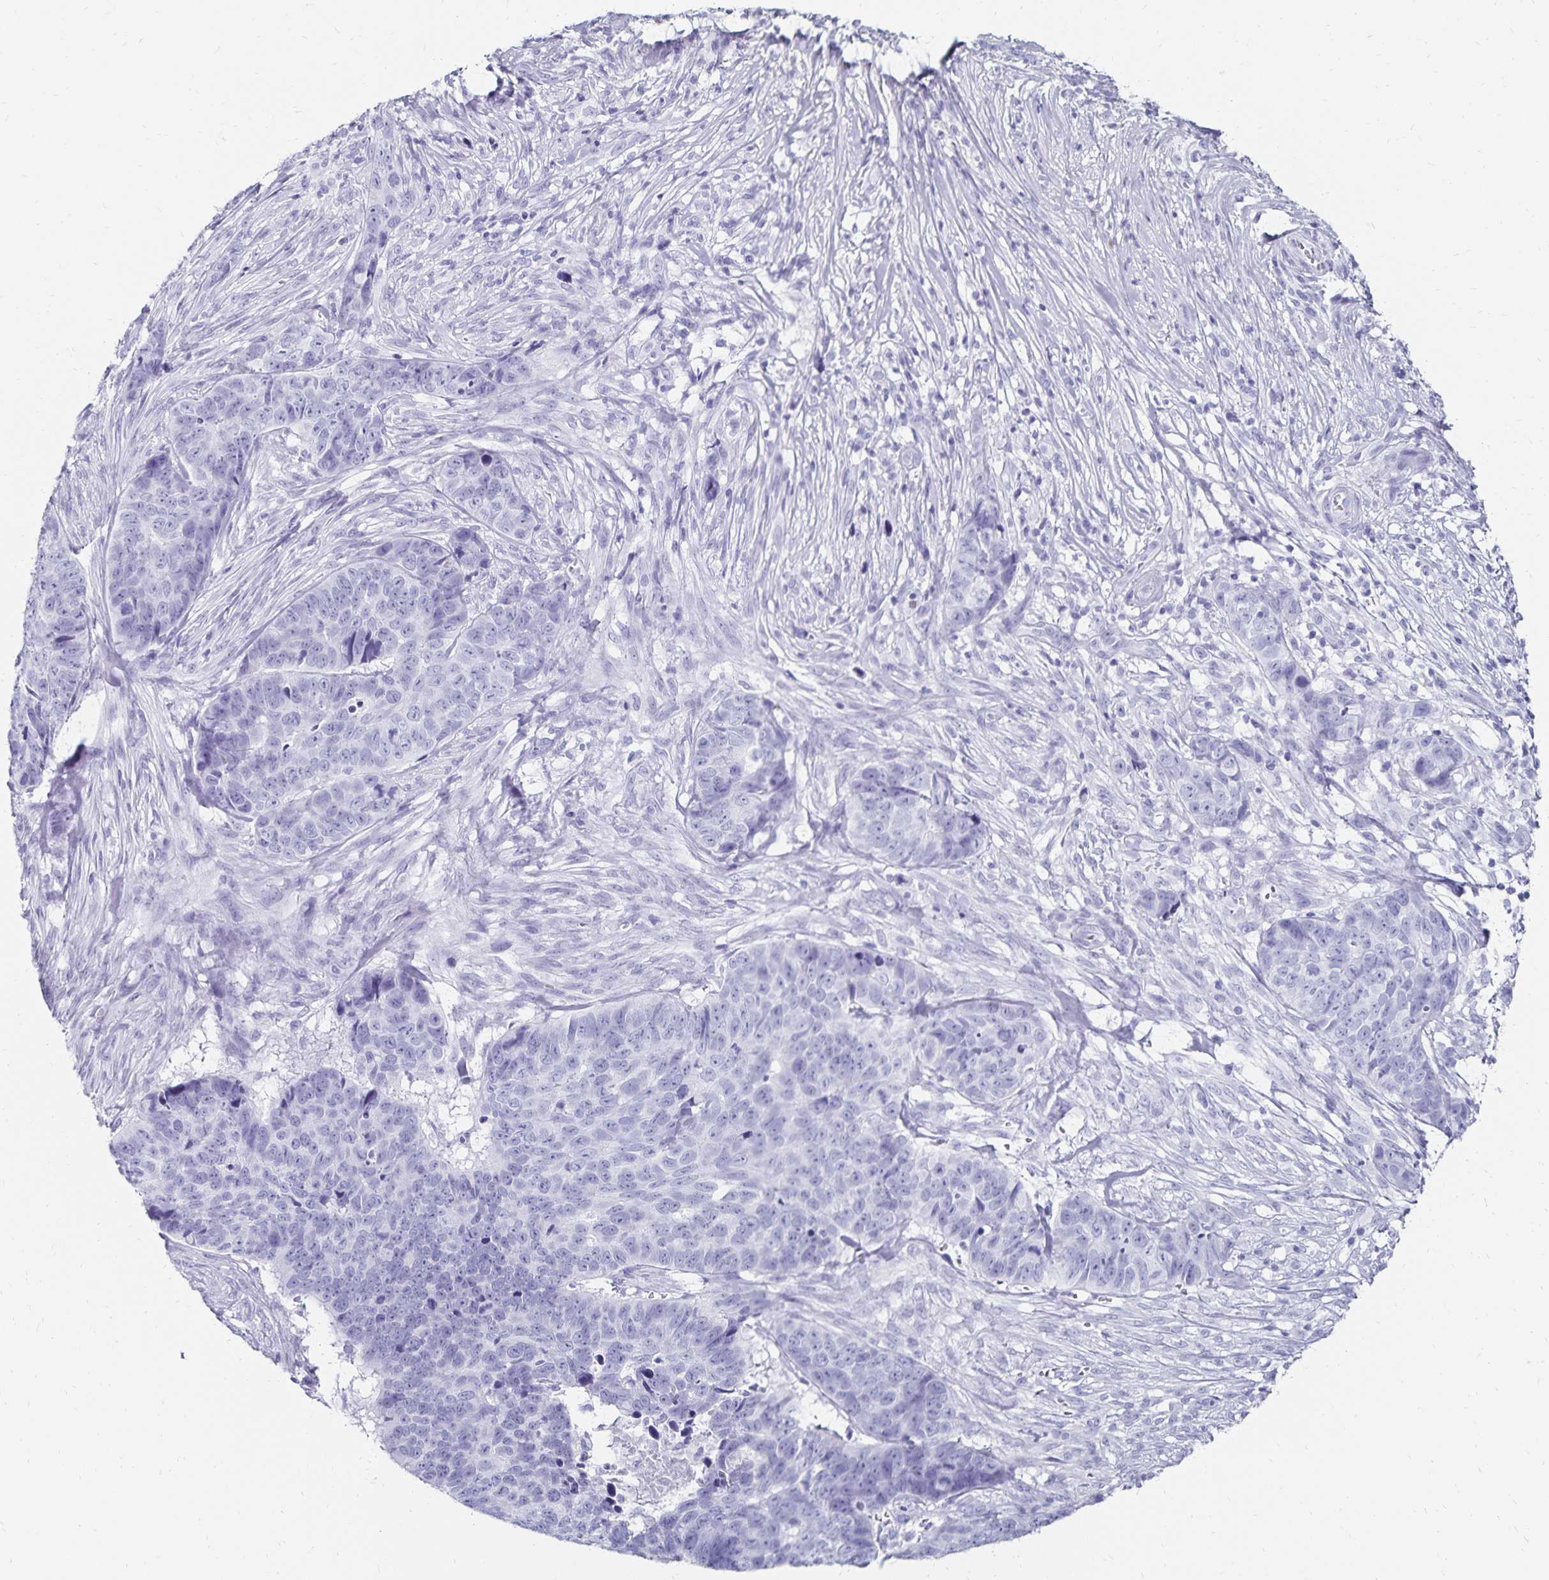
{"staining": {"intensity": "negative", "quantity": "none", "location": "none"}, "tissue": "skin cancer", "cell_type": "Tumor cells", "image_type": "cancer", "snomed": [{"axis": "morphology", "description": "Basal cell carcinoma"}, {"axis": "topography", "description": "Skin"}], "caption": "This is a photomicrograph of immunohistochemistry staining of skin cancer (basal cell carcinoma), which shows no staining in tumor cells.", "gene": "GIP", "patient": {"sex": "female", "age": 82}}